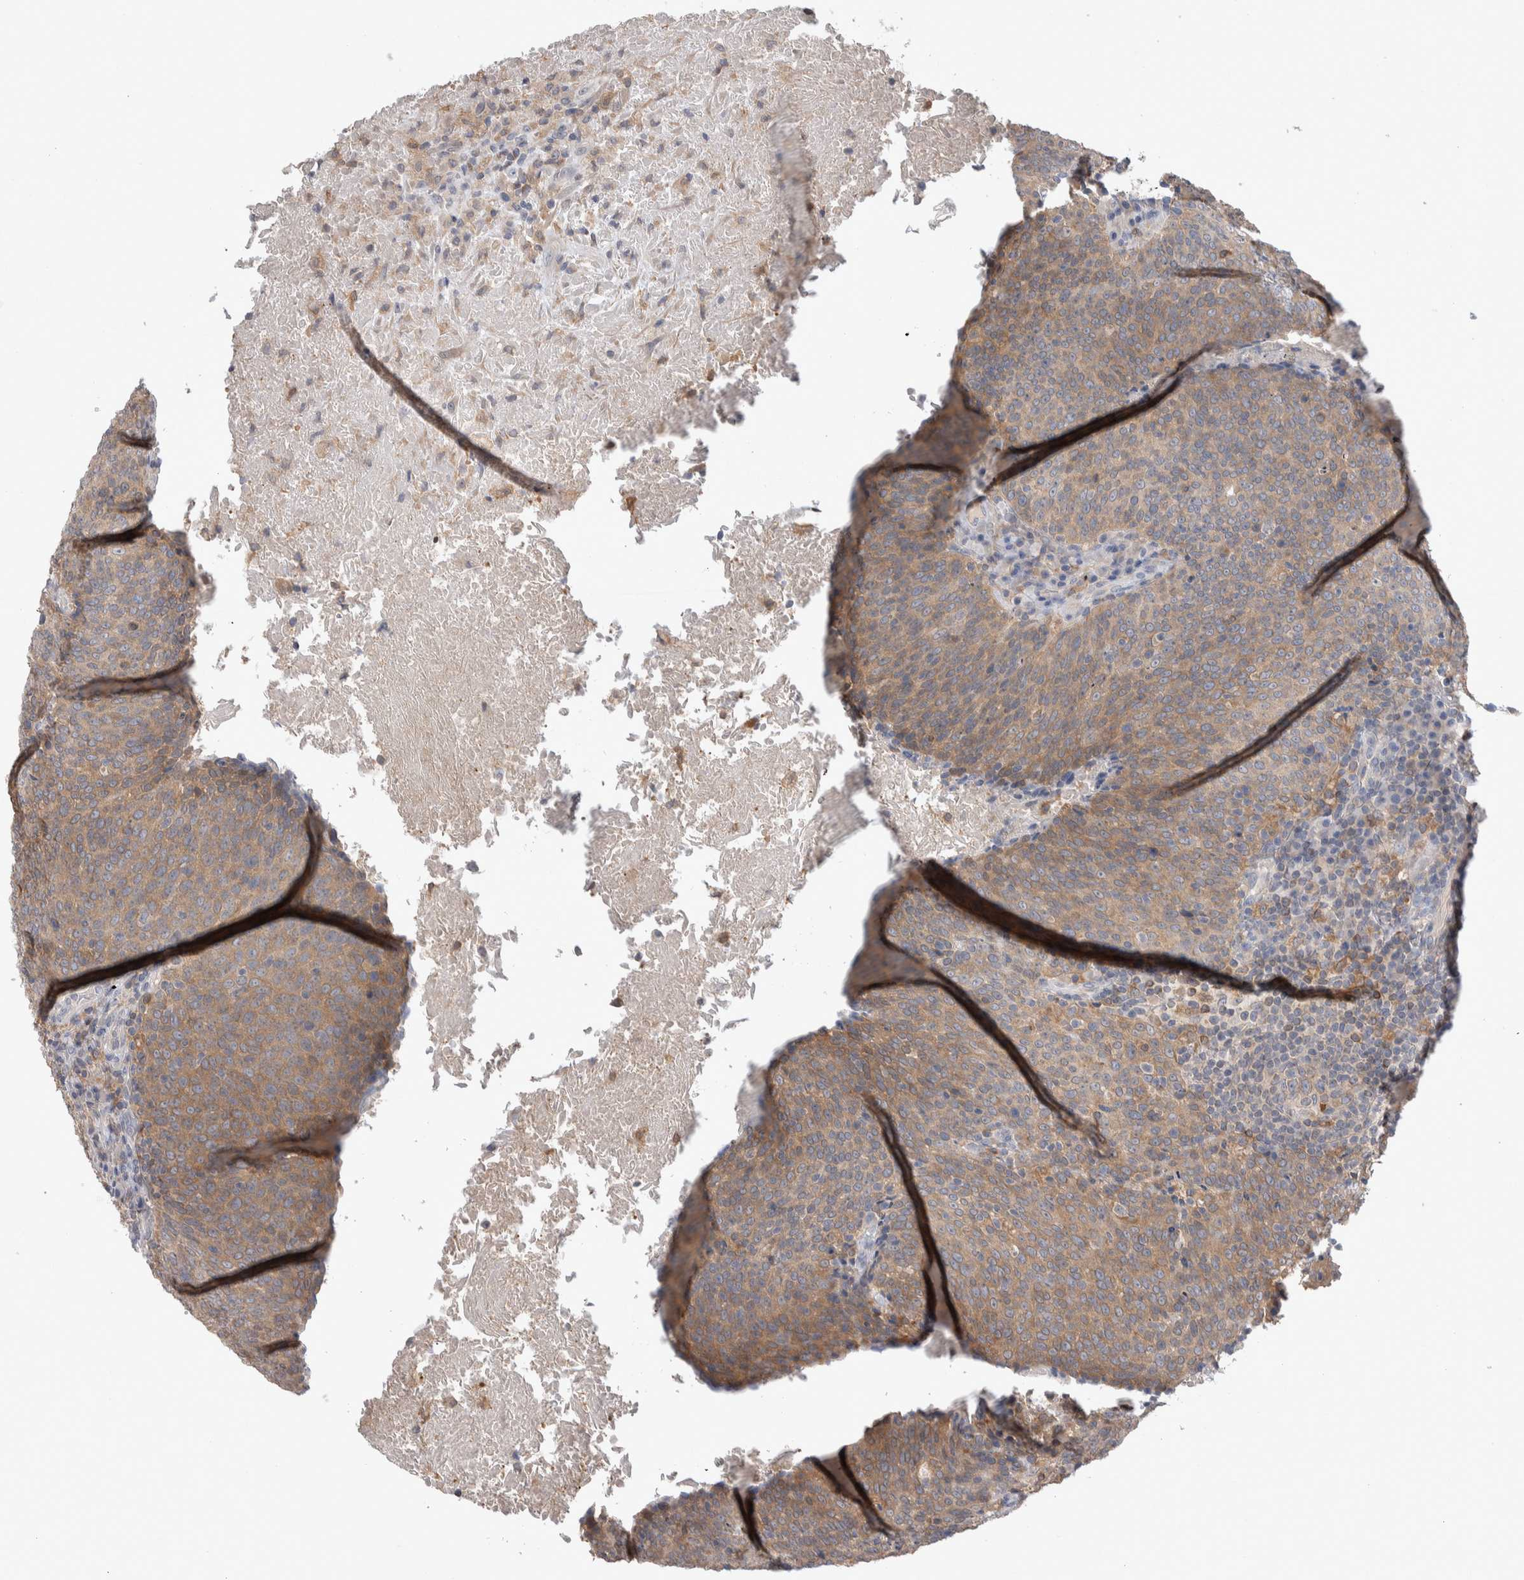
{"staining": {"intensity": "moderate", "quantity": ">75%", "location": "cytoplasmic/membranous"}, "tissue": "head and neck cancer", "cell_type": "Tumor cells", "image_type": "cancer", "snomed": [{"axis": "morphology", "description": "Squamous cell carcinoma, NOS"}, {"axis": "morphology", "description": "Squamous cell carcinoma, metastatic, NOS"}, {"axis": "topography", "description": "Lymph node"}, {"axis": "topography", "description": "Head-Neck"}], "caption": "Immunohistochemical staining of human head and neck metastatic squamous cell carcinoma demonstrates moderate cytoplasmic/membranous protein staining in approximately >75% of tumor cells.", "gene": "HTATIP2", "patient": {"sex": "male", "age": 62}}